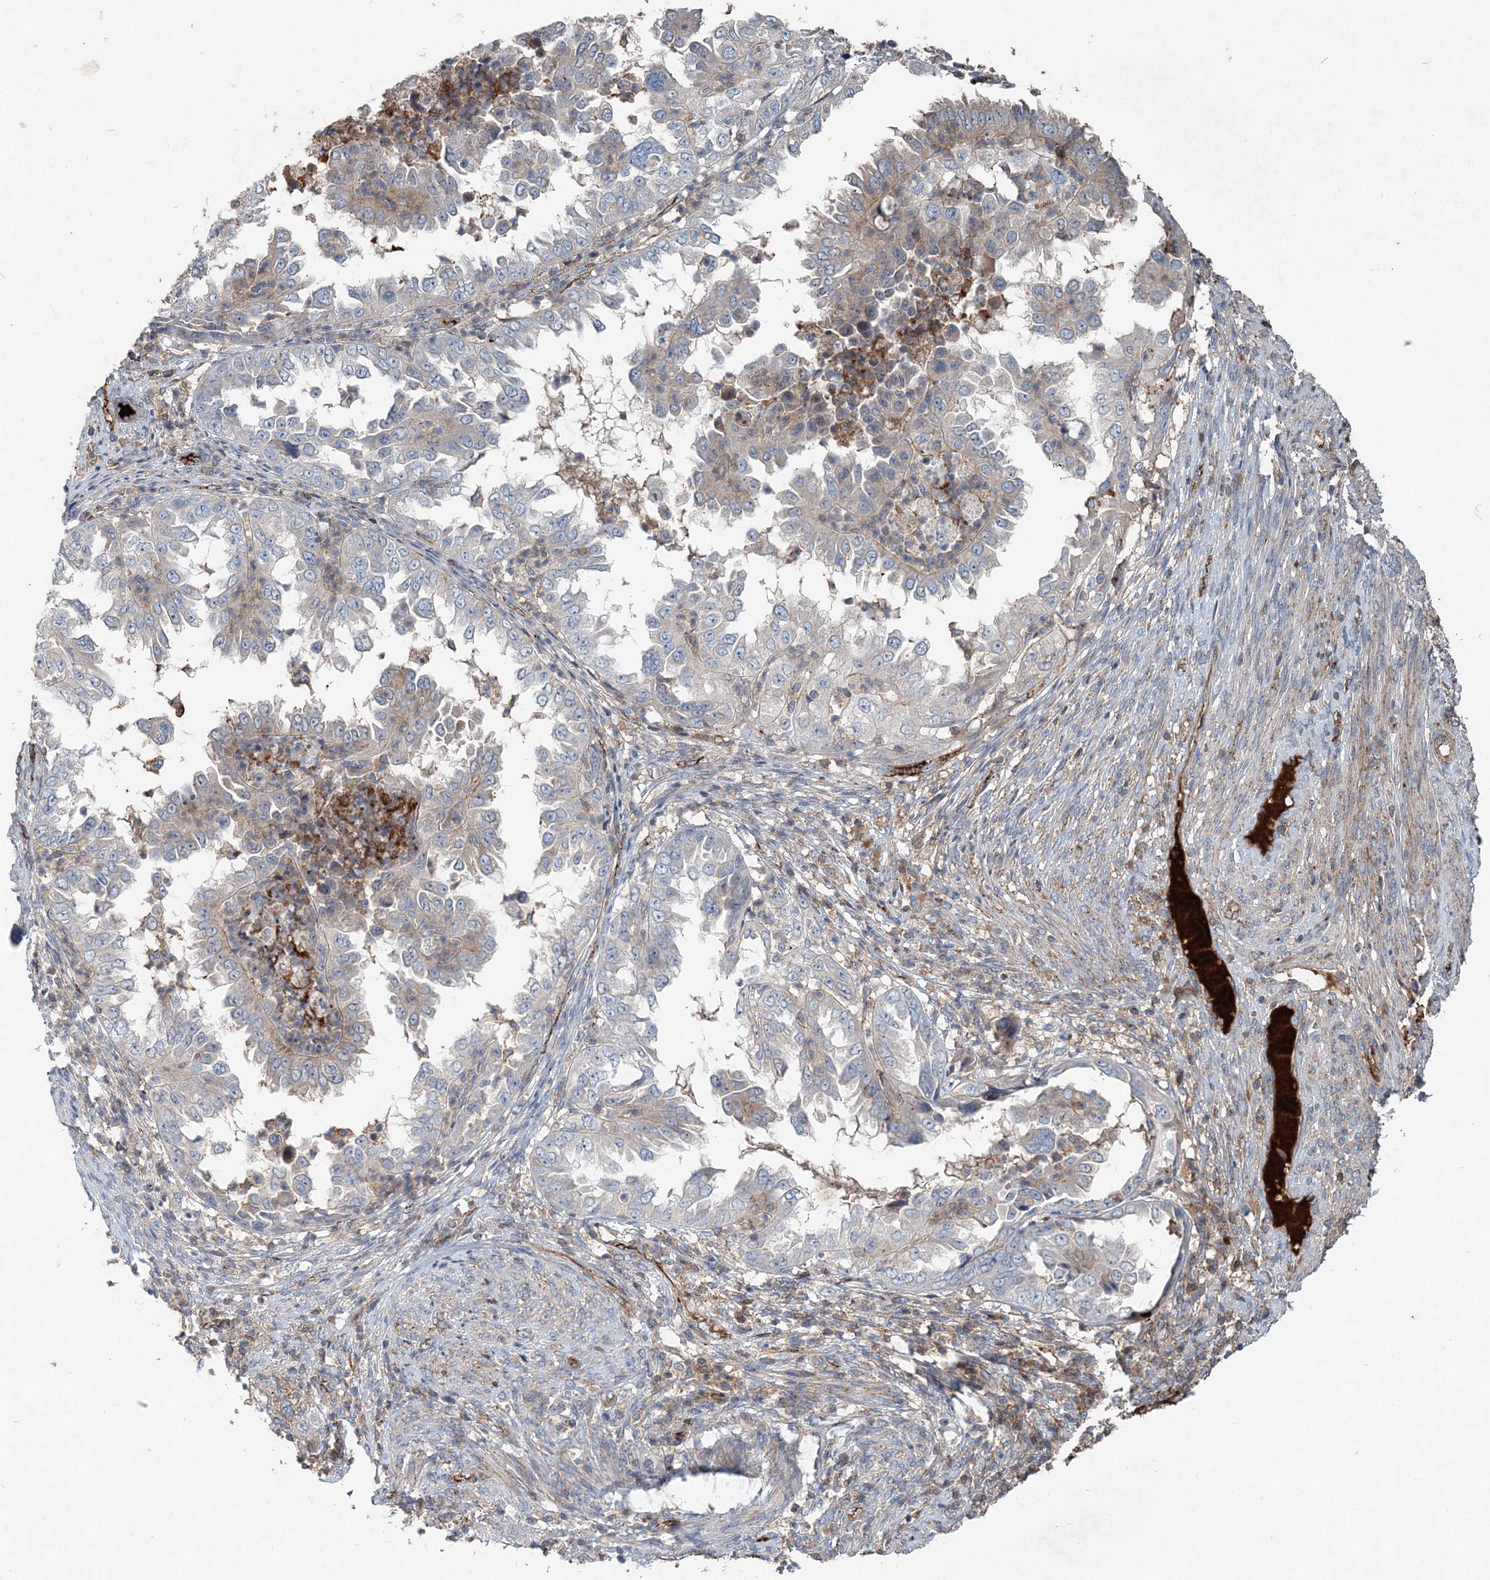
{"staining": {"intensity": "negative", "quantity": "none", "location": "none"}, "tissue": "endometrial cancer", "cell_type": "Tumor cells", "image_type": "cancer", "snomed": [{"axis": "morphology", "description": "Adenocarcinoma, NOS"}, {"axis": "topography", "description": "Endometrium"}], "caption": "Endometrial cancer (adenocarcinoma) stained for a protein using immunohistochemistry (IHC) demonstrates no staining tumor cells.", "gene": "ABHD14B", "patient": {"sex": "female", "age": 85}}